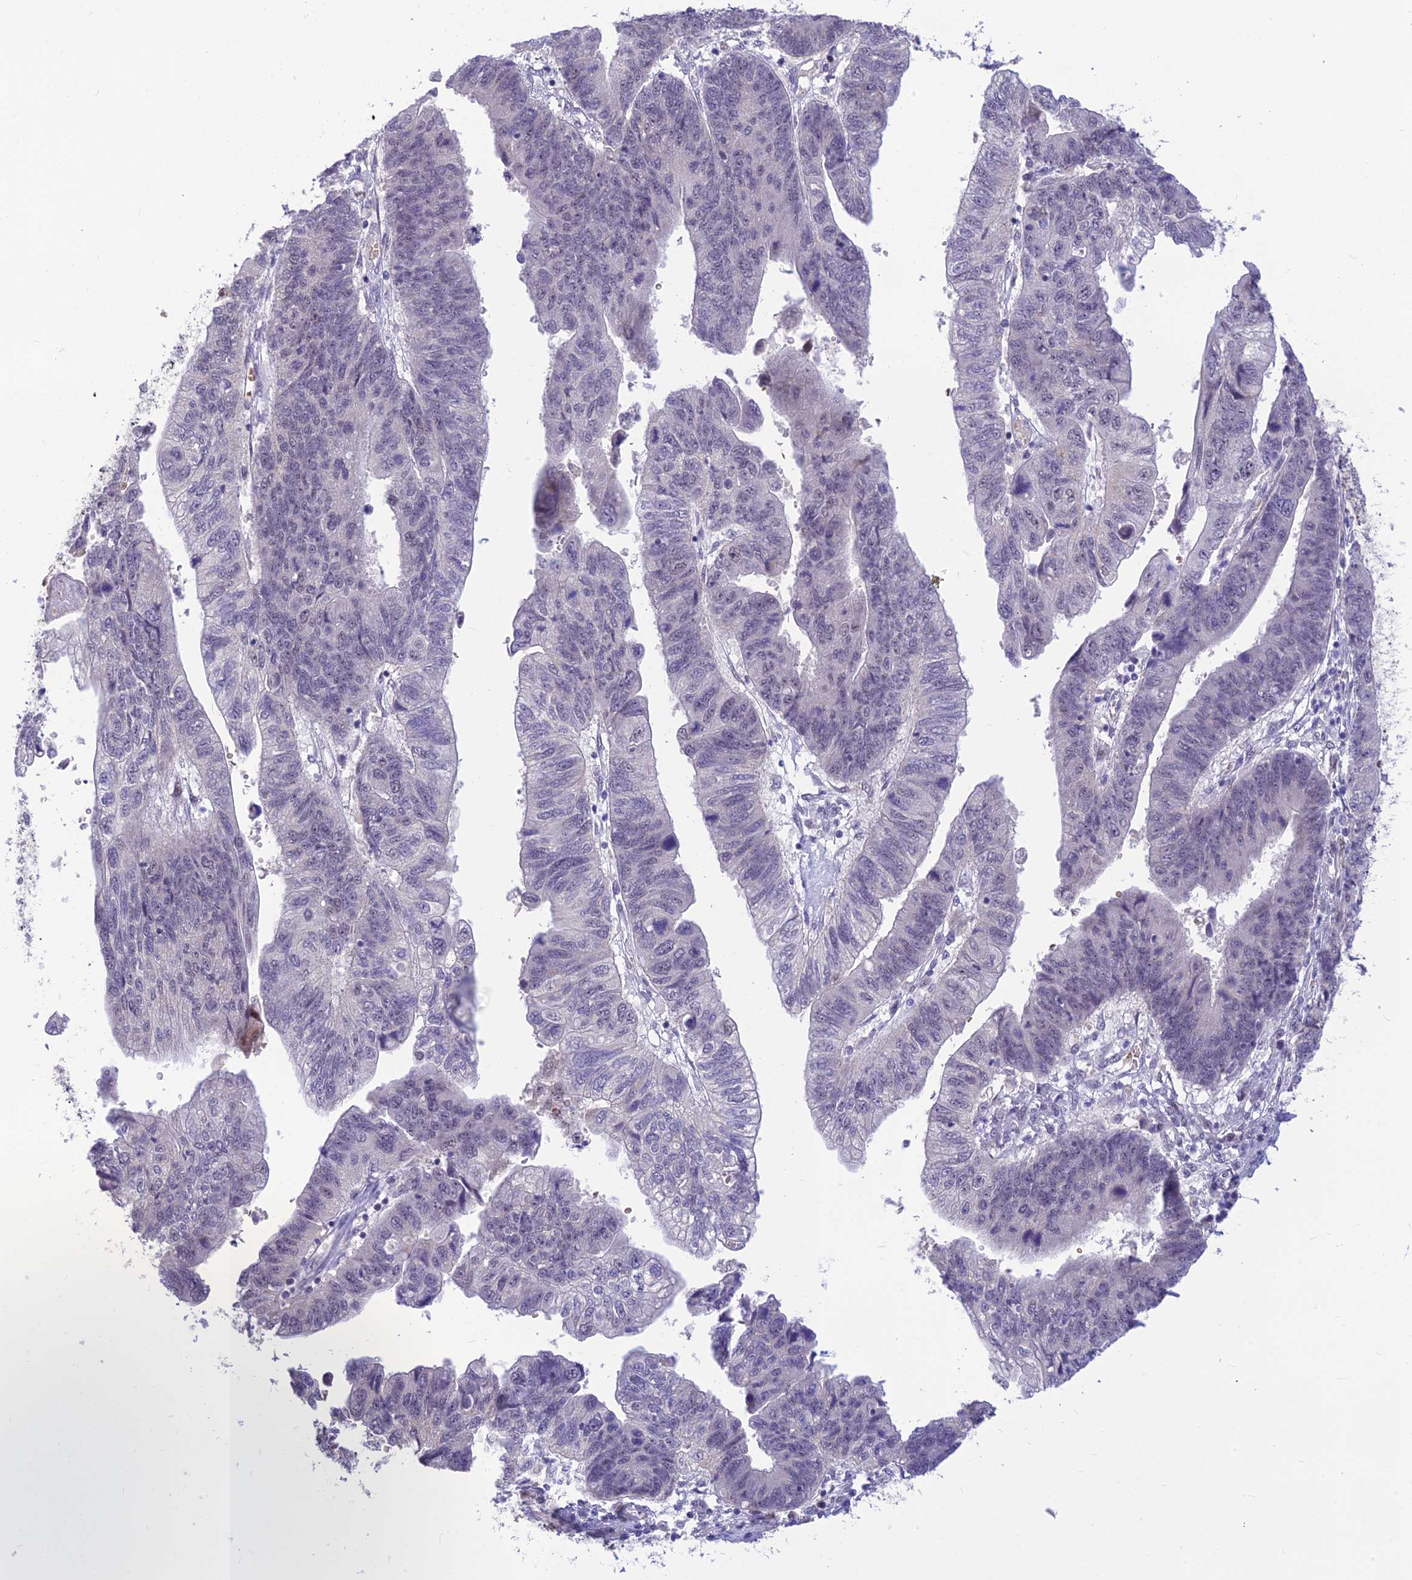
{"staining": {"intensity": "negative", "quantity": "none", "location": "none"}, "tissue": "stomach cancer", "cell_type": "Tumor cells", "image_type": "cancer", "snomed": [{"axis": "morphology", "description": "Adenocarcinoma, NOS"}, {"axis": "topography", "description": "Stomach"}], "caption": "A high-resolution micrograph shows immunohistochemistry (IHC) staining of stomach cancer (adenocarcinoma), which shows no significant positivity in tumor cells.", "gene": "ASPDH", "patient": {"sex": "male", "age": 59}}